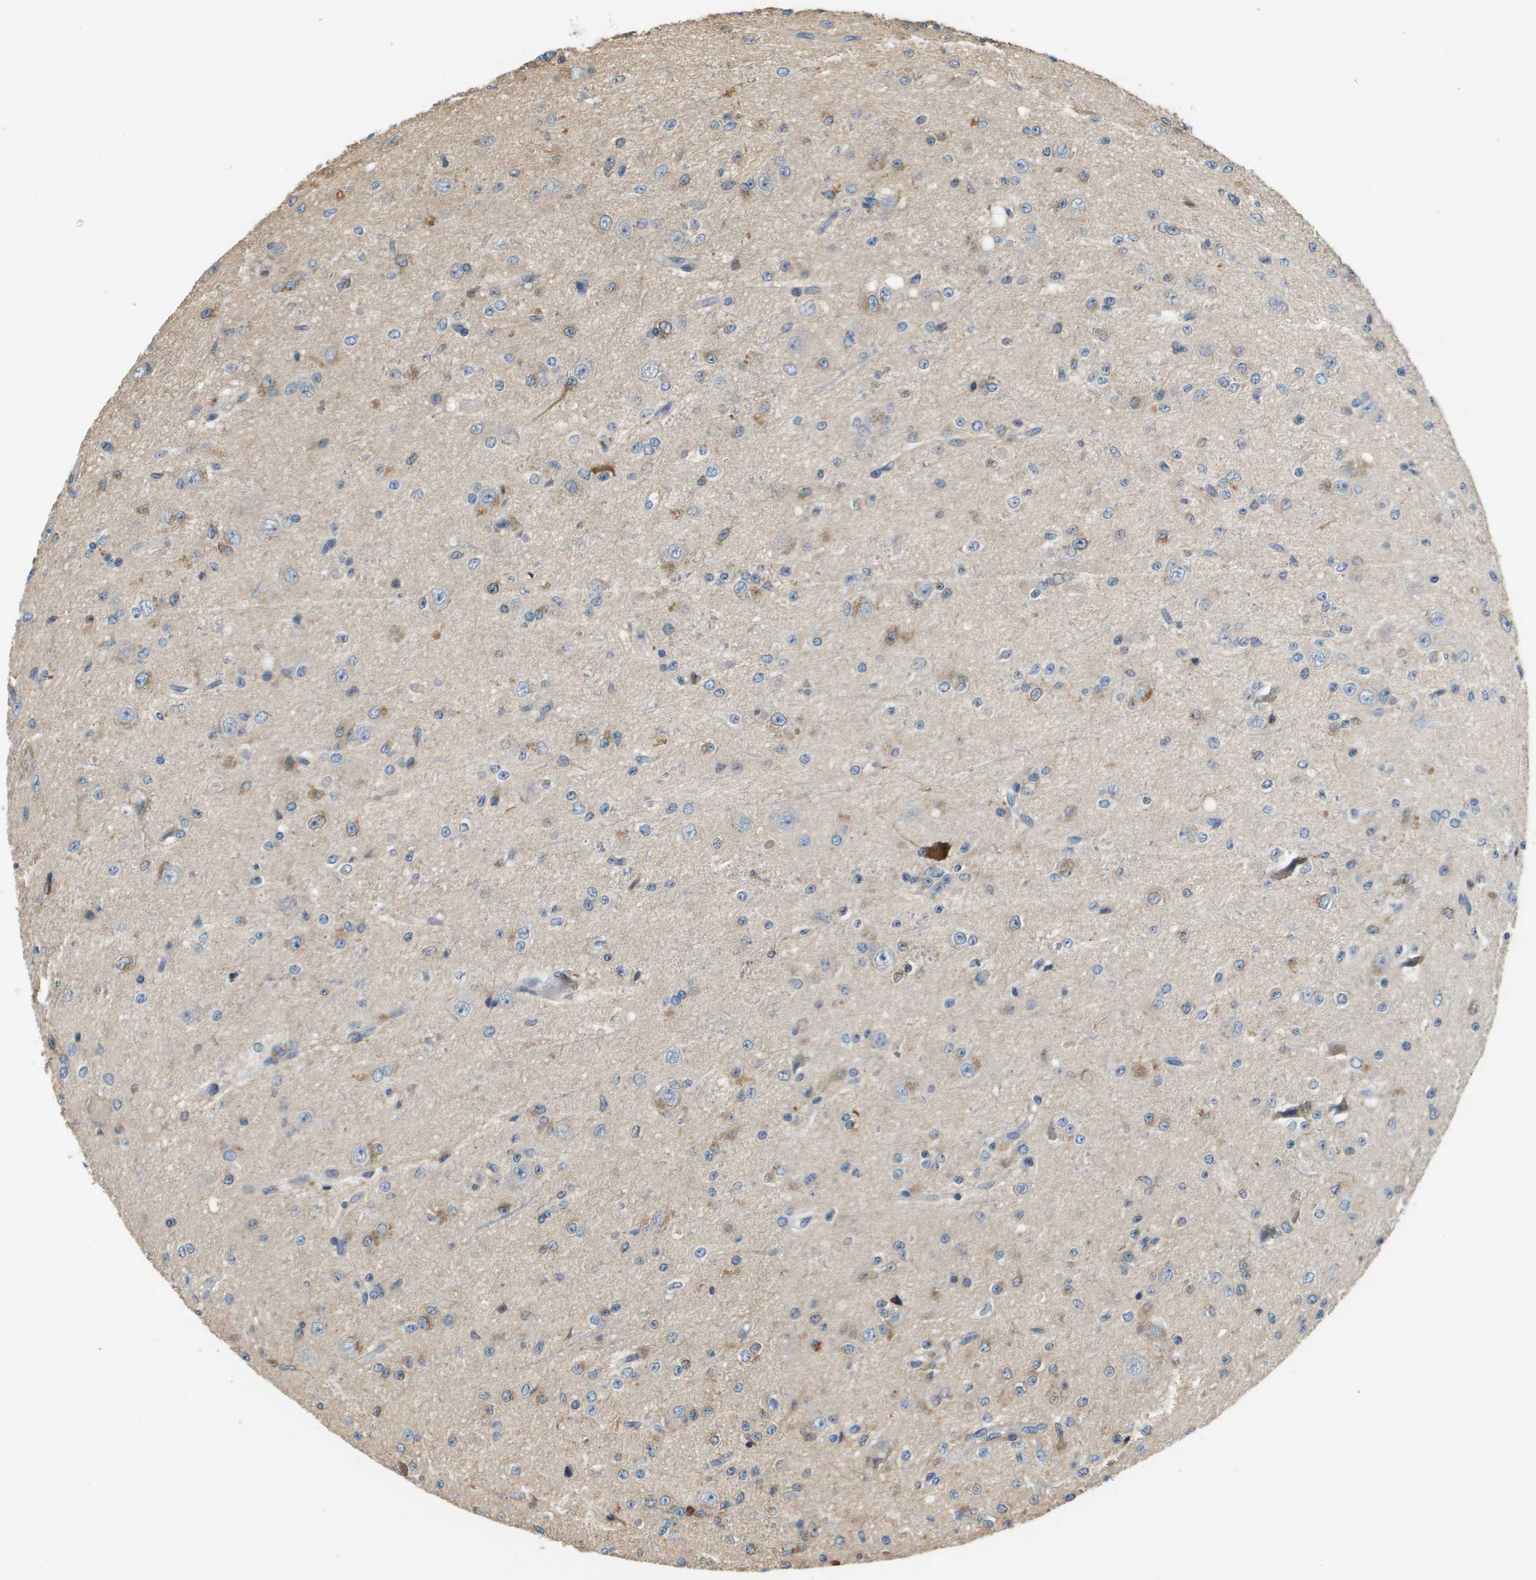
{"staining": {"intensity": "weak", "quantity": "<25%", "location": "cytoplasmic/membranous"}, "tissue": "glioma", "cell_type": "Tumor cells", "image_type": "cancer", "snomed": [{"axis": "morphology", "description": "Glioma, malignant, High grade"}, {"axis": "topography", "description": "pancreas cauda"}], "caption": "Immunohistochemistry (IHC) micrograph of neoplastic tissue: human glioma stained with DAB (3,3'-diaminobenzidine) exhibits no significant protein expression in tumor cells.", "gene": "SAMSN1", "patient": {"sex": "male", "age": 60}}